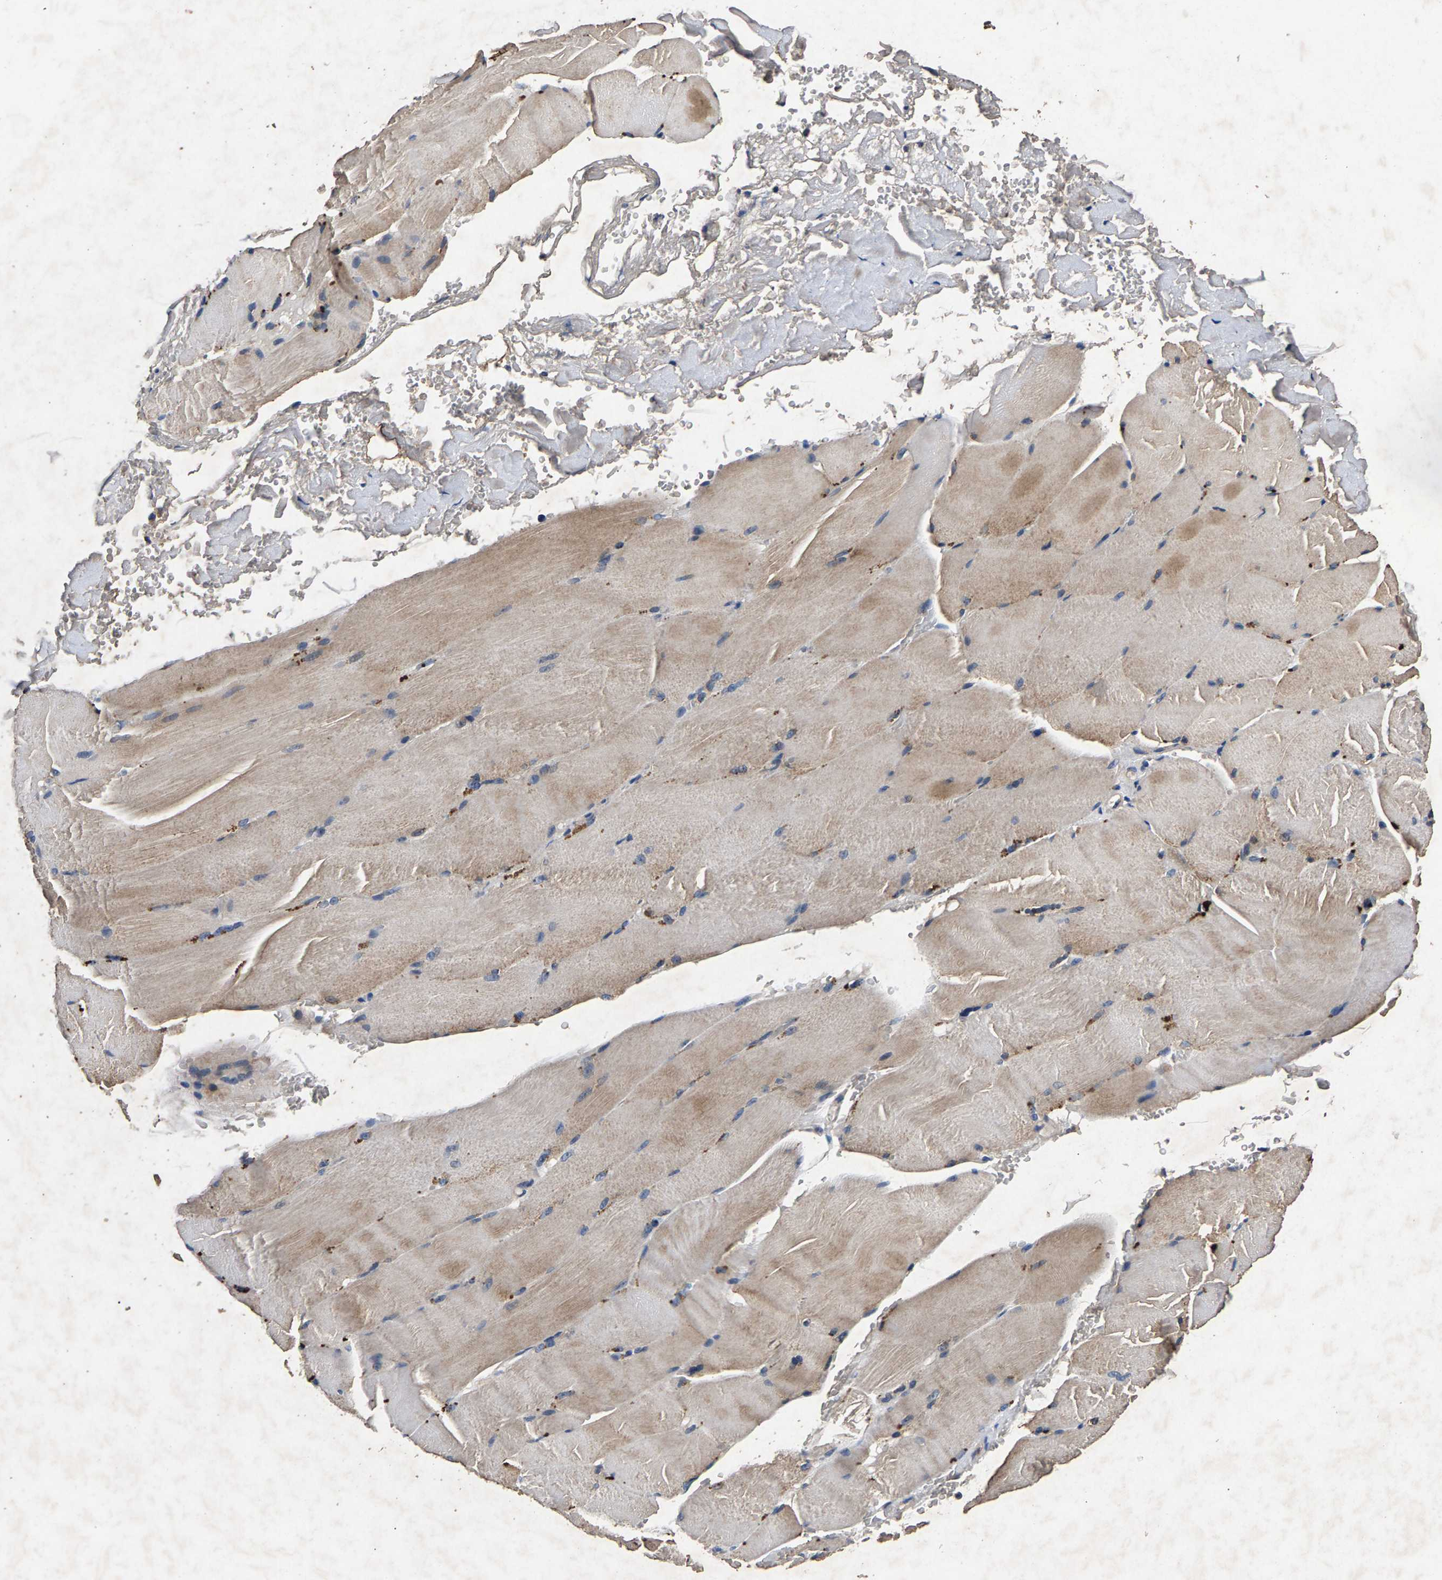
{"staining": {"intensity": "weak", "quantity": ">75%", "location": "cytoplasmic/membranous"}, "tissue": "skeletal muscle", "cell_type": "Myocytes", "image_type": "normal", "snomed": [{"axis": "morphology", "description": "Normal tissue, NOS"}, {"axis": "topography", "description": "Skin"}, {"axis": "topography", "description": "Skeletal muscle"}], "caption": "Approximately >75% of myocytes in benign skeletal muscle reveal weak cytoplasmic/membranous protein expression as visualized by brown immunohistochemical staining.", "gene": "PPP1CC", "patient": {"sex": "male", "age": 83}}